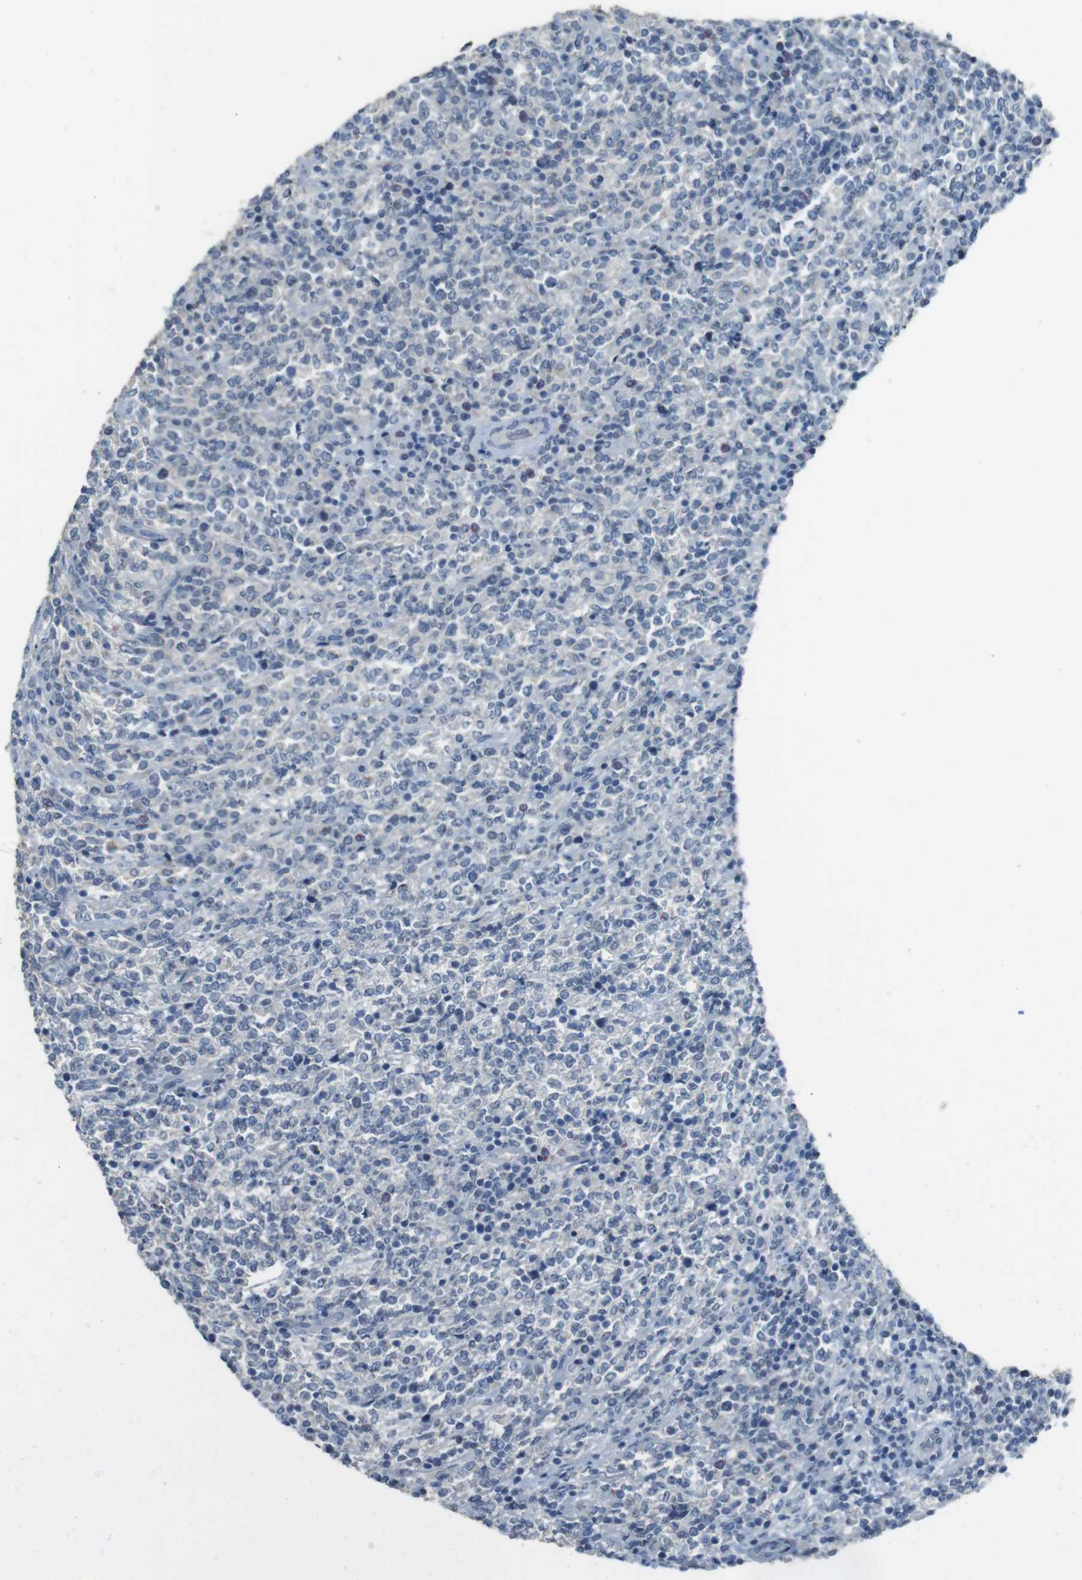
{"staining": {"intensity": "negative", "quantity": "none", "location": "none"}, "tissue": "lymphoma", "cell_type": "Tumor cells", "image_type": "cancer", "snomed": [{"axis": "morphology", "description": "Malignant lymphoma, non-Hodgkin's type, High grade"}, {"axis": "topography", "description": "Soft tissue"}], "caption": "Immunohistochemistry (IHC) of high-grade malignant lymphoma, non-Hodgkin's type reveals no staining in tumor cells.", "gene": "ENTPD7", "patient": {"sex": "male", "age": 18}}